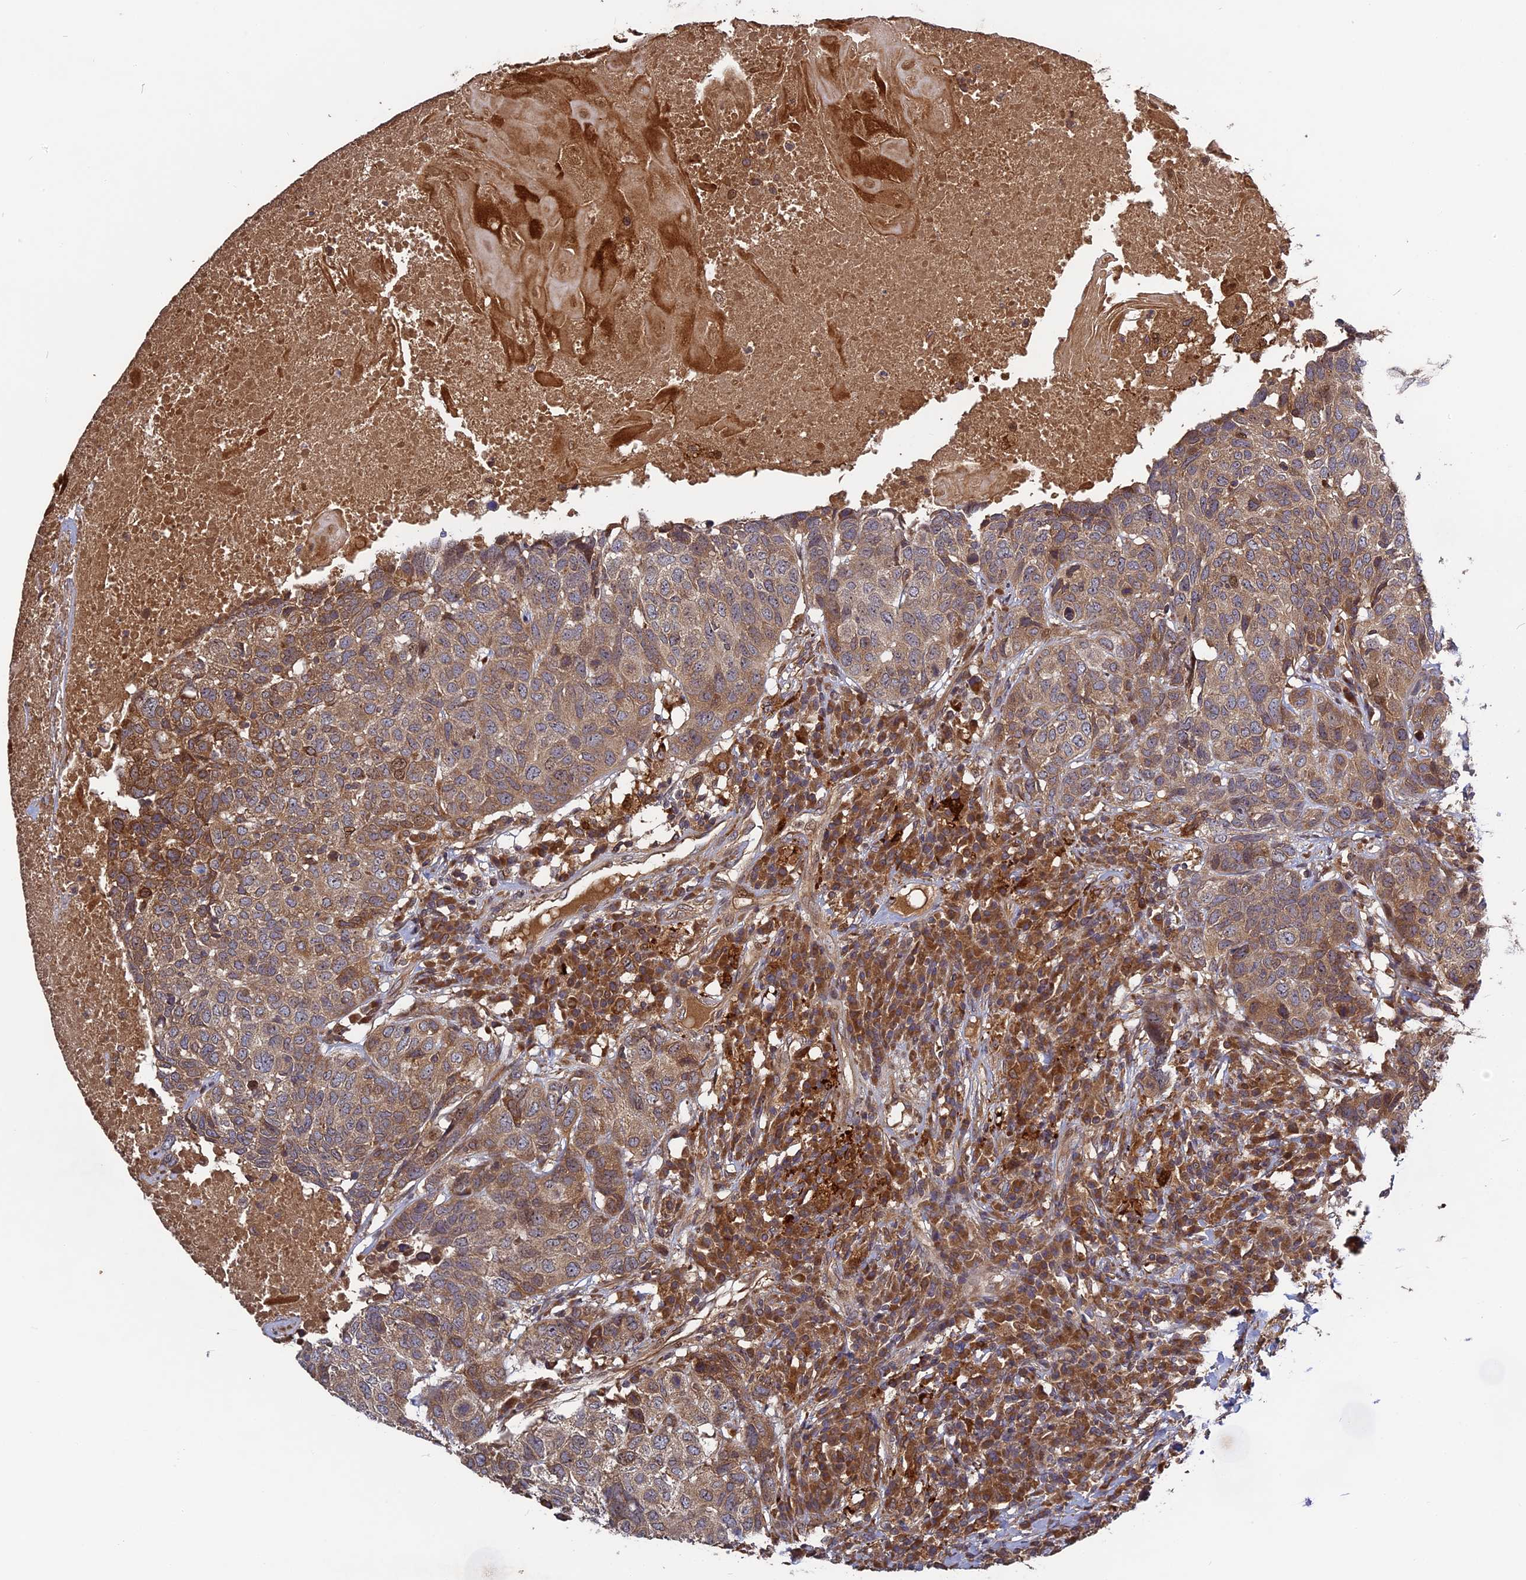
{"staining": {"intensity": "moderate", "quantity": "25%-75%", "location": "cytoplasmic/membranous"}, "tissue": "head and neck cancer", "cell_type": "Tumor cells", "image_type": "cancer", "snomed": [{"axis": "morphology", "description": "Squamous cell carcinoma, NOS"}, {"axis": "topography", "description": "Head-Neck"}], "caption": "Human head and neck cancer stained with a brown dye demonstrates moderate cytoplasmic/membranous positive staining in approximately 25%-75% of tumor cells.", "gene": "TMUB2", "patient": {"sex": "male", "age": 66}}